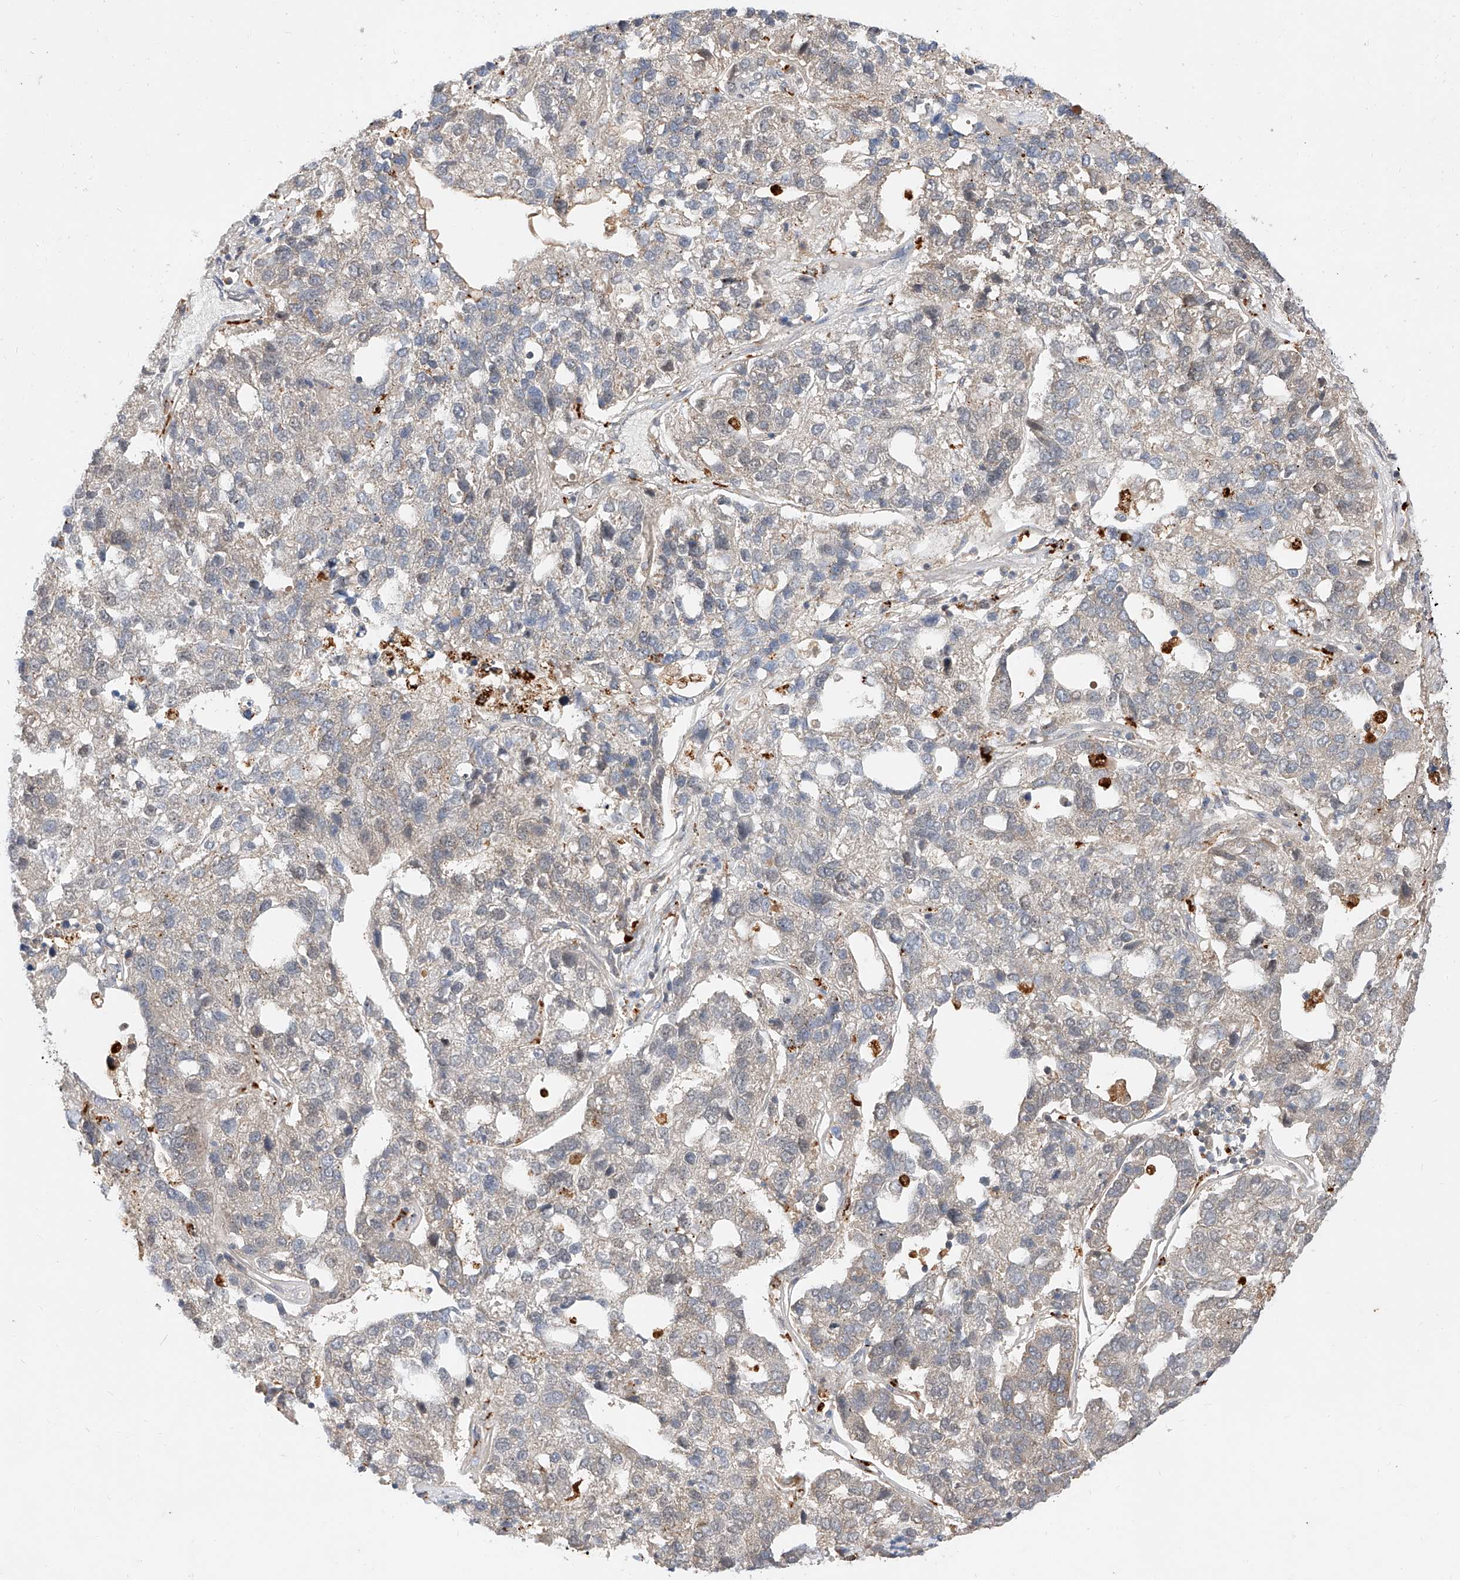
{"staining": {"intensity": "negative", "quantity": "none", "location": "none"}, "tissue": "pancreatic cancer", "cell_type": "Tumor cells", "image_type": "cancer", "snomed": [{"axis": "morphology", "description": "Adenocarcinoma, NOS"}, {"axis": "topography", "description": "Pancreas"}], "caption": "The histopathology image demonstrates no staining of tumor cells in pancreatic cancer (adenocarcinoma).", "gene": "DIRAS3", "patient": {"sex": "female", "age": 61}}